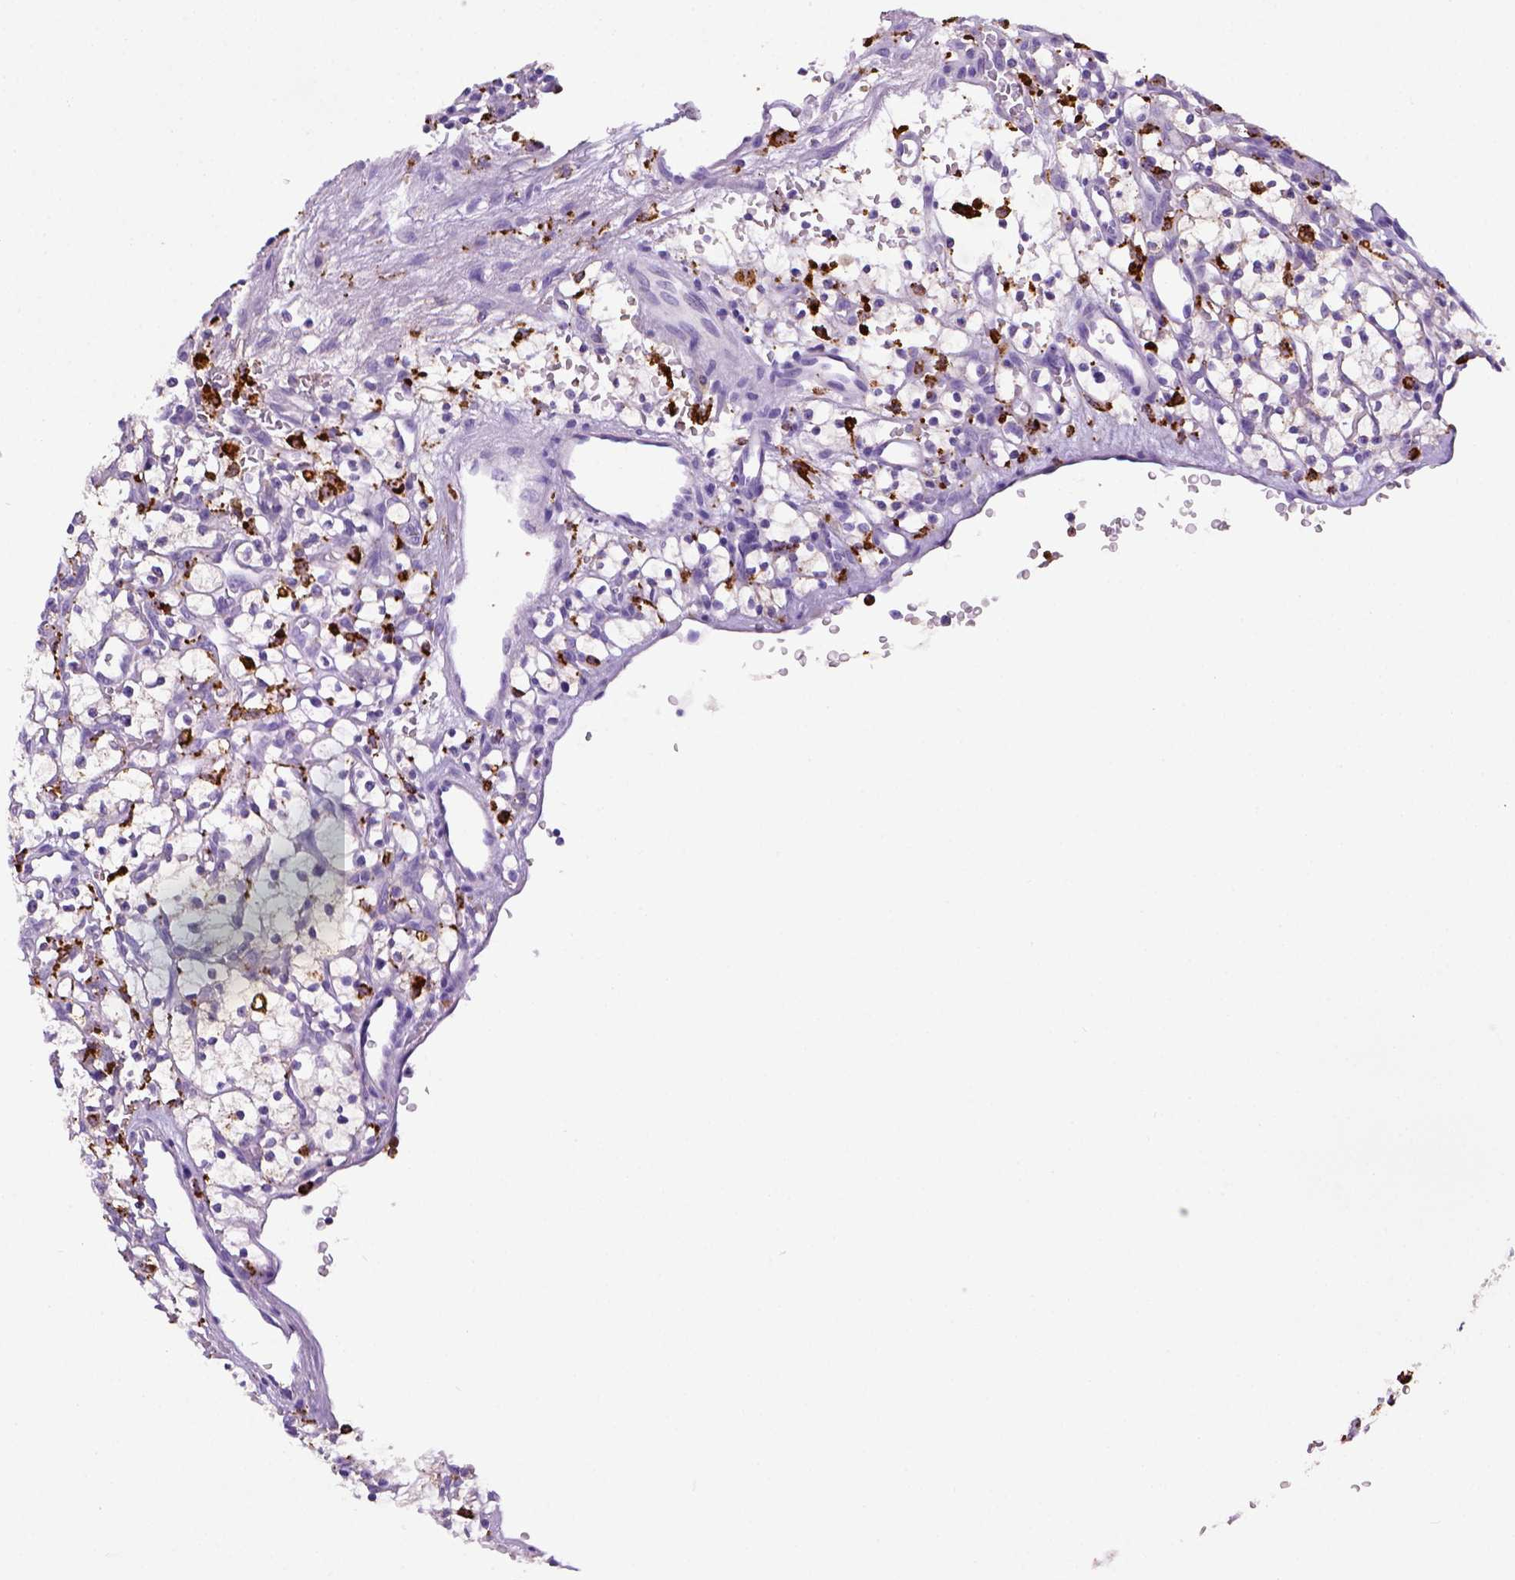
{"staining": {"intensity": "negative", "quantity": "none", "location": "none"}, "tissue": "renal cancer", "cell_type": "Tumor cells", "image_type": "cancer", "snomed": [{"axis": "morphology", "description": "Adenocarcinoma, NOS"}, {"axis": "topography", "description": "Kidney"}], "caption": "Immunohistochemical staining of human renal cancer (adenocarcinoma) exhibits no significant staining in tumor cells.", "gene": "CD68", "patient": {"sex": "female", "age": 64}}